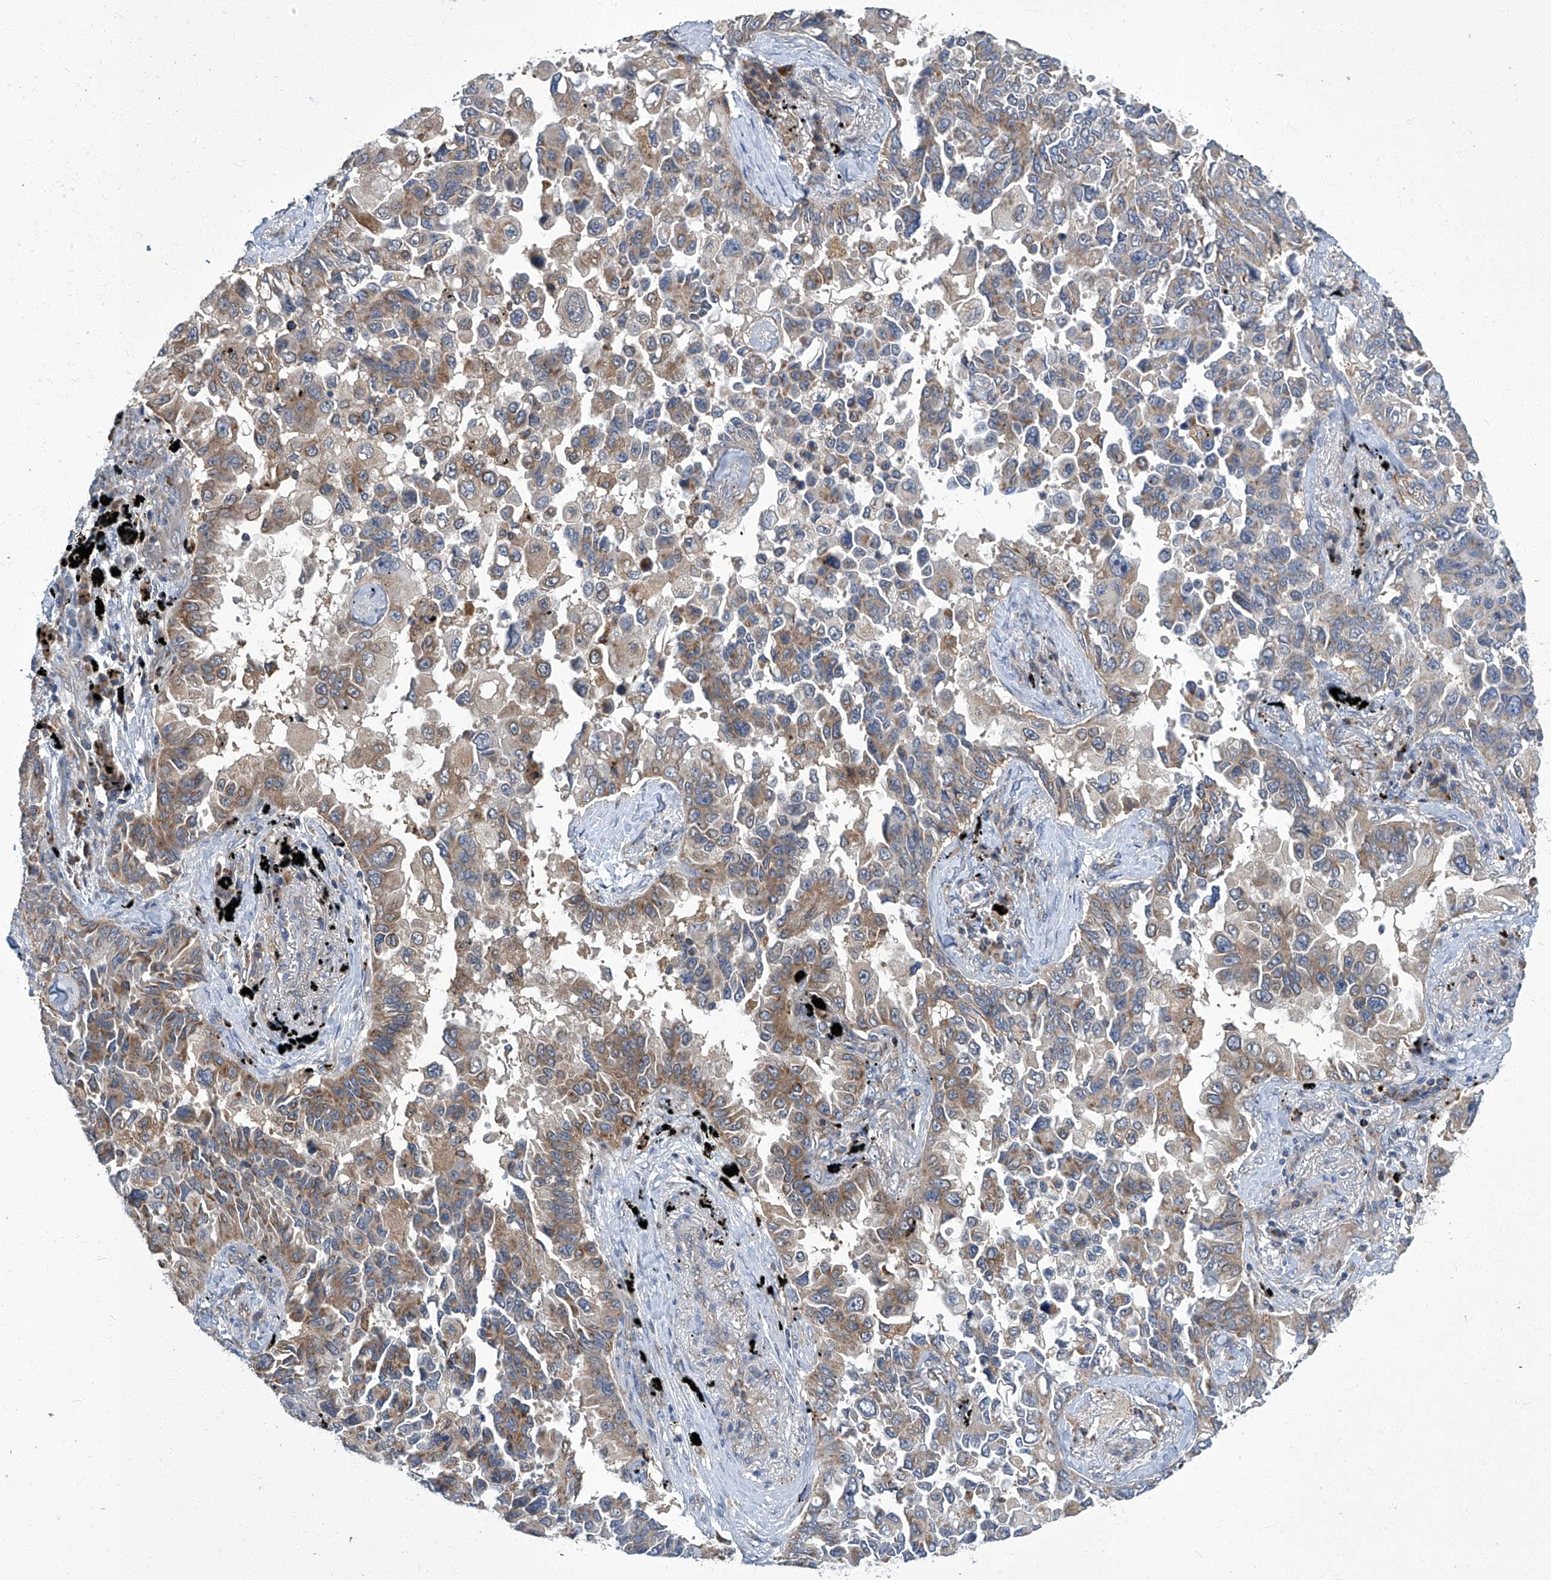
{"staining": {"intensity": "moderate", "quantity": "25%-75%", "location": "cytoplasmic/membranous"}, "tissue": "lung cancer", "cell_type": "Tumor cells", "image_type": "cancer", "snomed": [{"axis": "morphology", "description": "Adenocarcinoma, NOS"}, {"axis": "topography", "description": "Lung"}], "caption": "Protein expression analysis of adenocarcinoma (lung) shows moderate cytoplasmic/membranous expression in approximately 25%-75% of tumor cells.", "gene": "TNFRSF13B", "patient": {"sex": "female", "age": 67}}